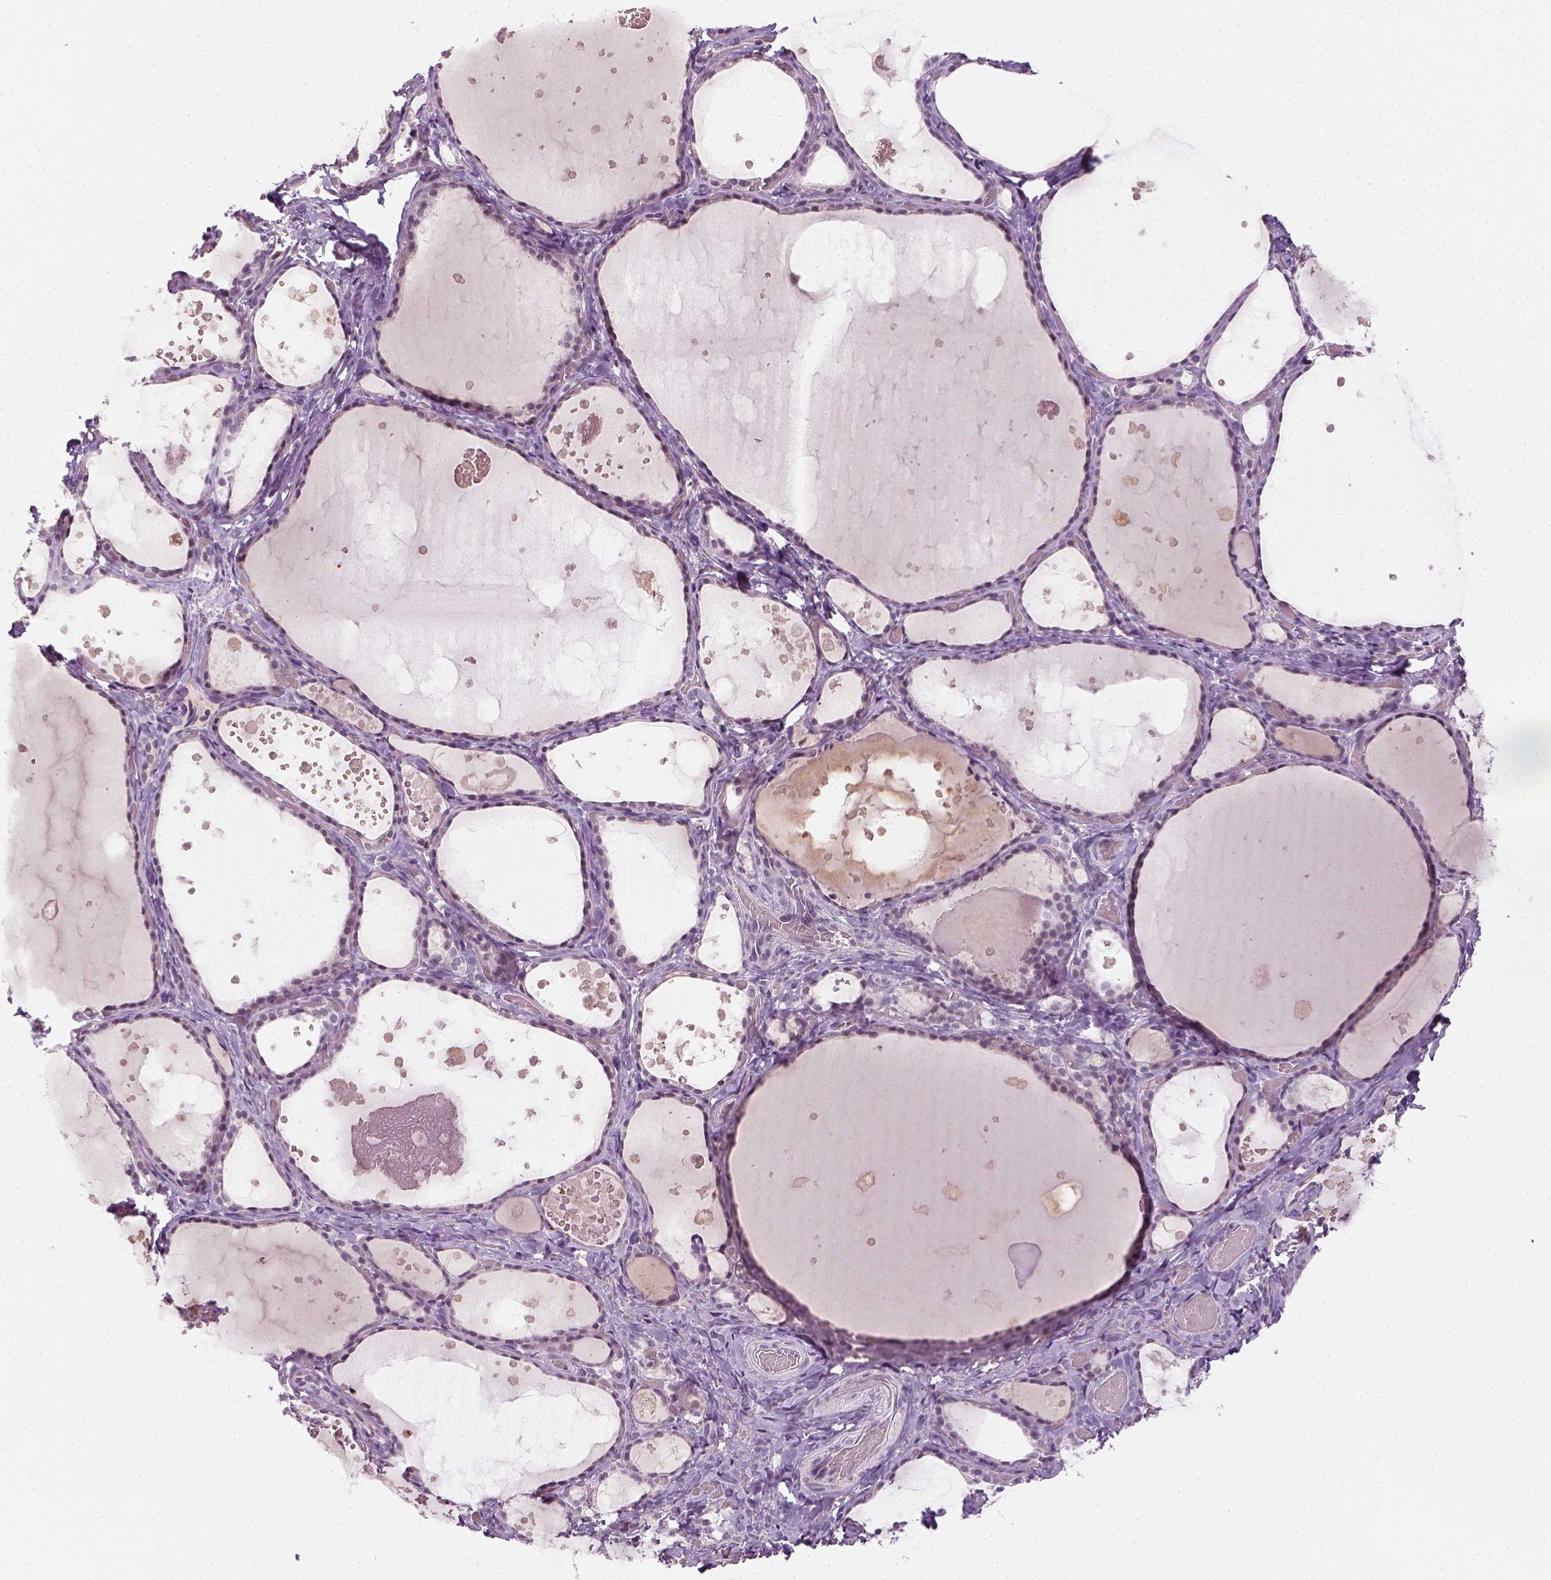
{"staining": {"intensity": "negative", "quantity": "none", "location": "none"}, "tissue": "thyroid gland", "cell_type": "Glandular cells", "image_type": "normal", "snomed": [{"axis": "morphology", "description": "Normal tissue, NOS"}, {"axis": "topography", "description": "Thyroid gland"}], "caption": "High magnification brightfield microscopy of unremarkable thyroid gland stained with DAB (brown) and counterstained with hematoxylin (blue): glandular cells show no significant staining. Brightfield microscopy of immunohistochemistry (IHC) stained with DAB (3,3'-diaminobenzidine) (brown) and hematoxylin (blue), captured at high magnification.", "gene": "MAGEB3", "patient": {"sex": "female", "age": 56}}